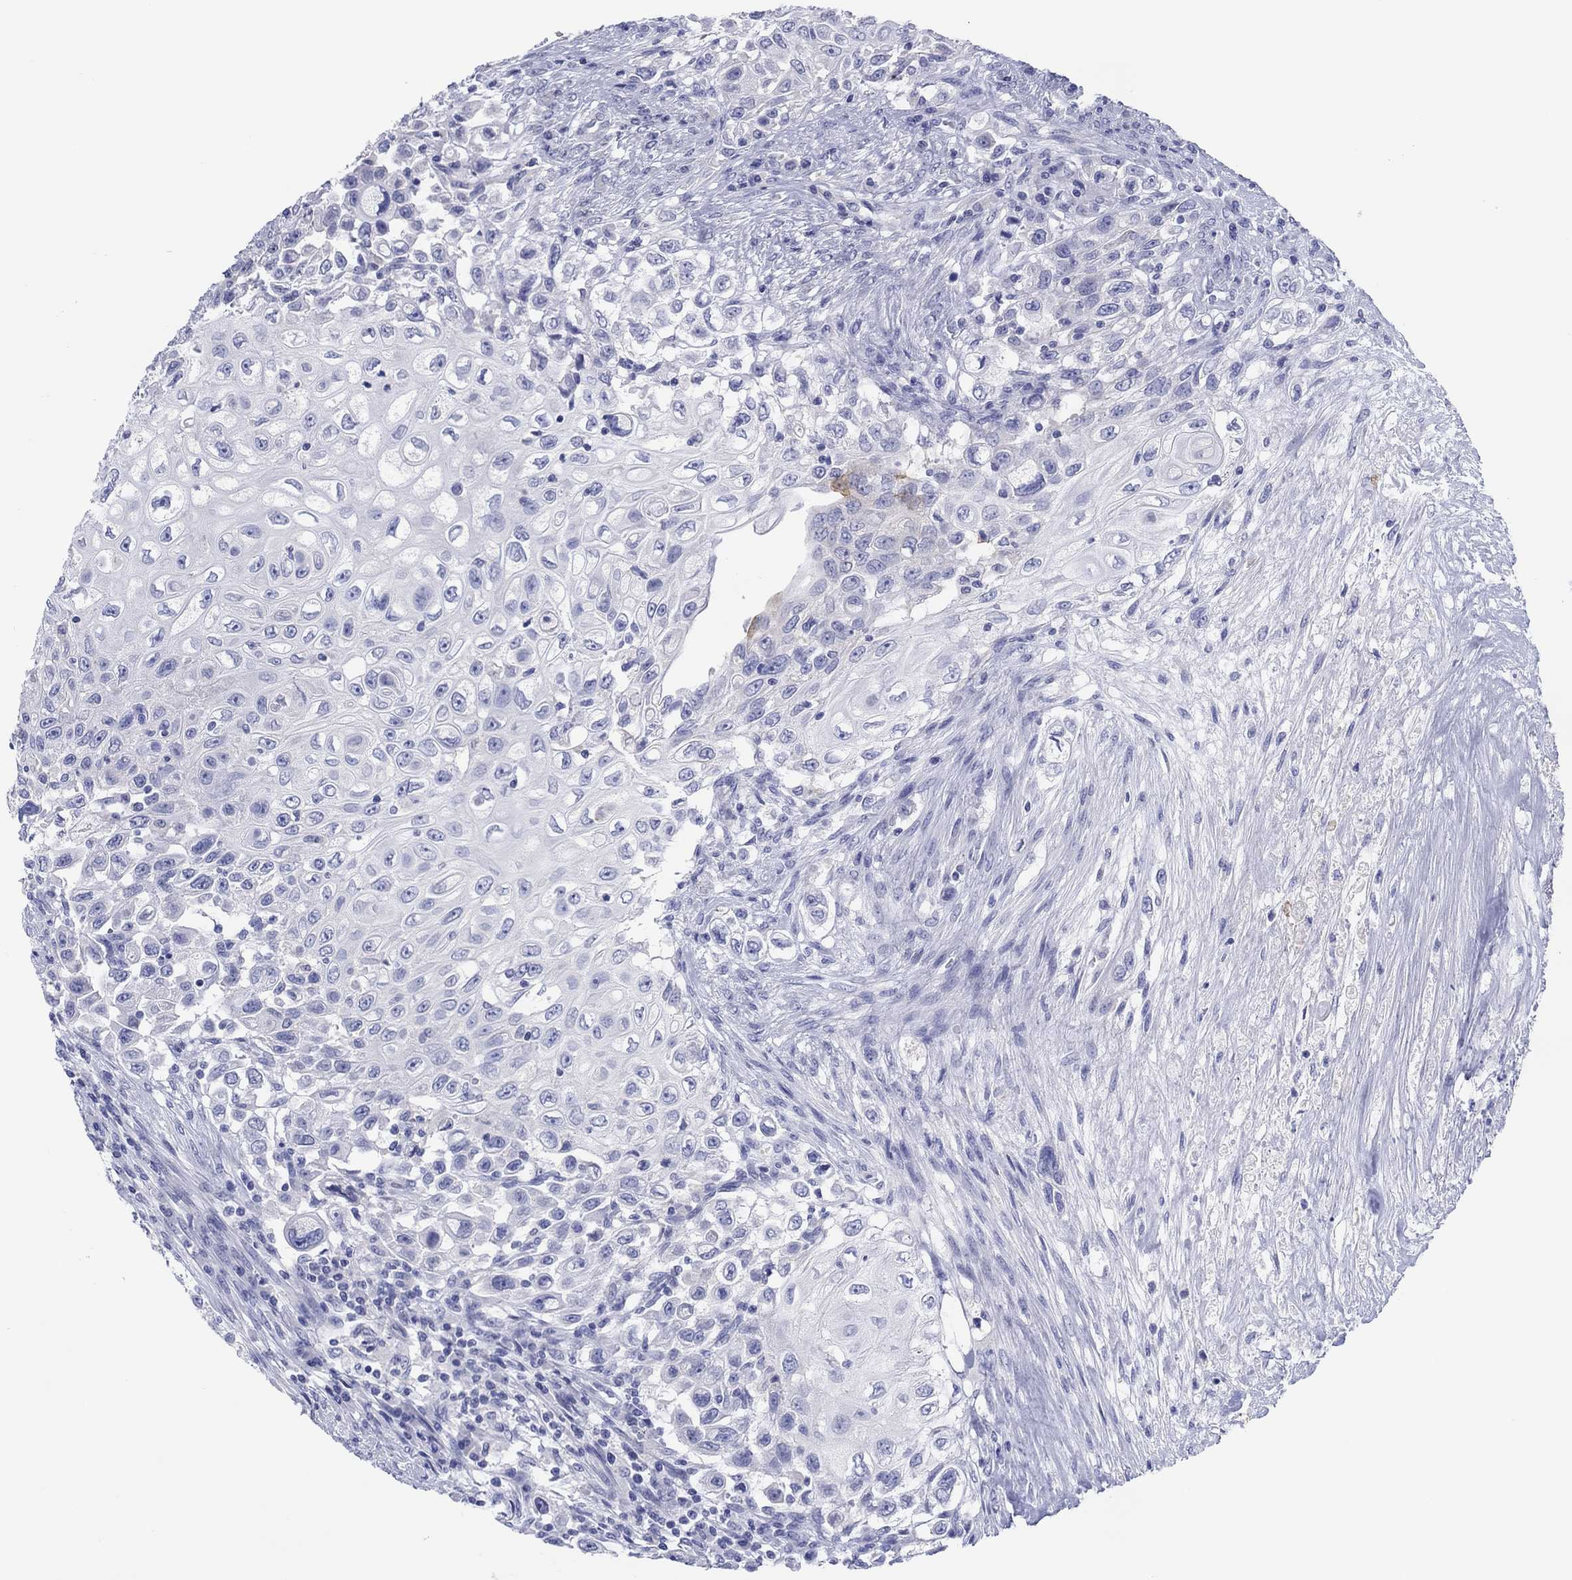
{"staining": {"intensity": "negative", "quantity": "none", "location": "none"}, "tissue": "urothelial cancer", "cell_type": "Tumor cells", "image_type": "cancer", "snomed": [{"axis": "morphology", "description": "Urothelial carcinoma, High grade"}, {"axis": "topography", "description": "Urinary bladder"}], "caption": "Protein analysis of urothelial carcinoma (high-grade) displays no significant positivity in tumor cells.", "gene": "ERICH3", "patient": {"sex": "female", "age": 56}}